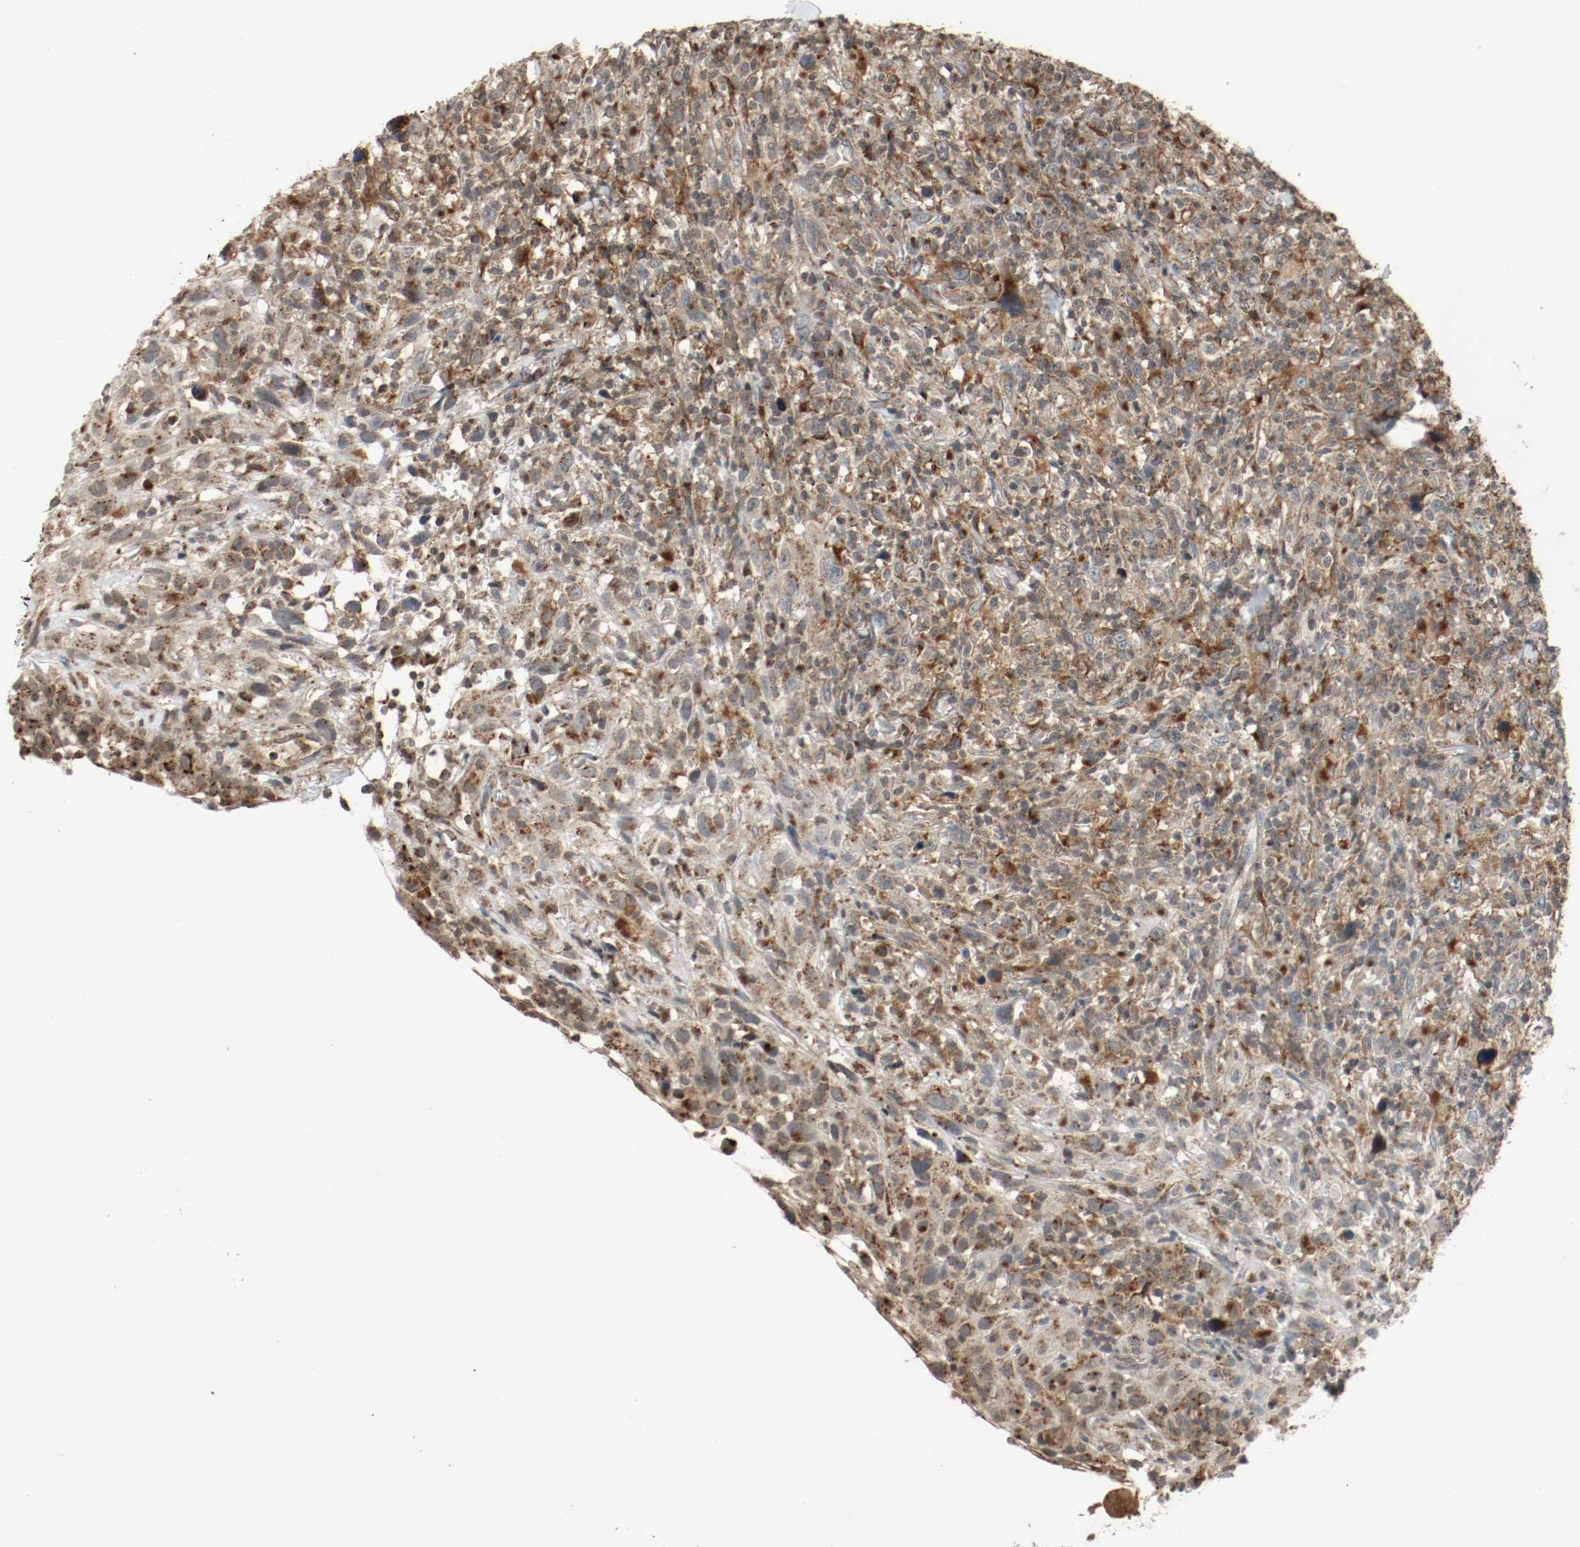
{"staining": {"intensity": "moderate", "quantity": ">75%", "location": "cytoplasmic/membranous"}, "tissue": "thyroid cancer", "cell_type": "Tumor cells", "image_type": "cancer", "snomed": [{"axis": "morphology", "description": "Carcinoma, NOS"}, {"axis": "topography", "description": "Thyroid gland"}], "caption": "This histopathology image displays IHC staining of human carcinoma (thyroid), with medium moderate cytoplasmic/membranous staining in approximately >75% of tumor cells.", "gene": "LAMP2", "patient": {"sex": "female", "age": 77}}